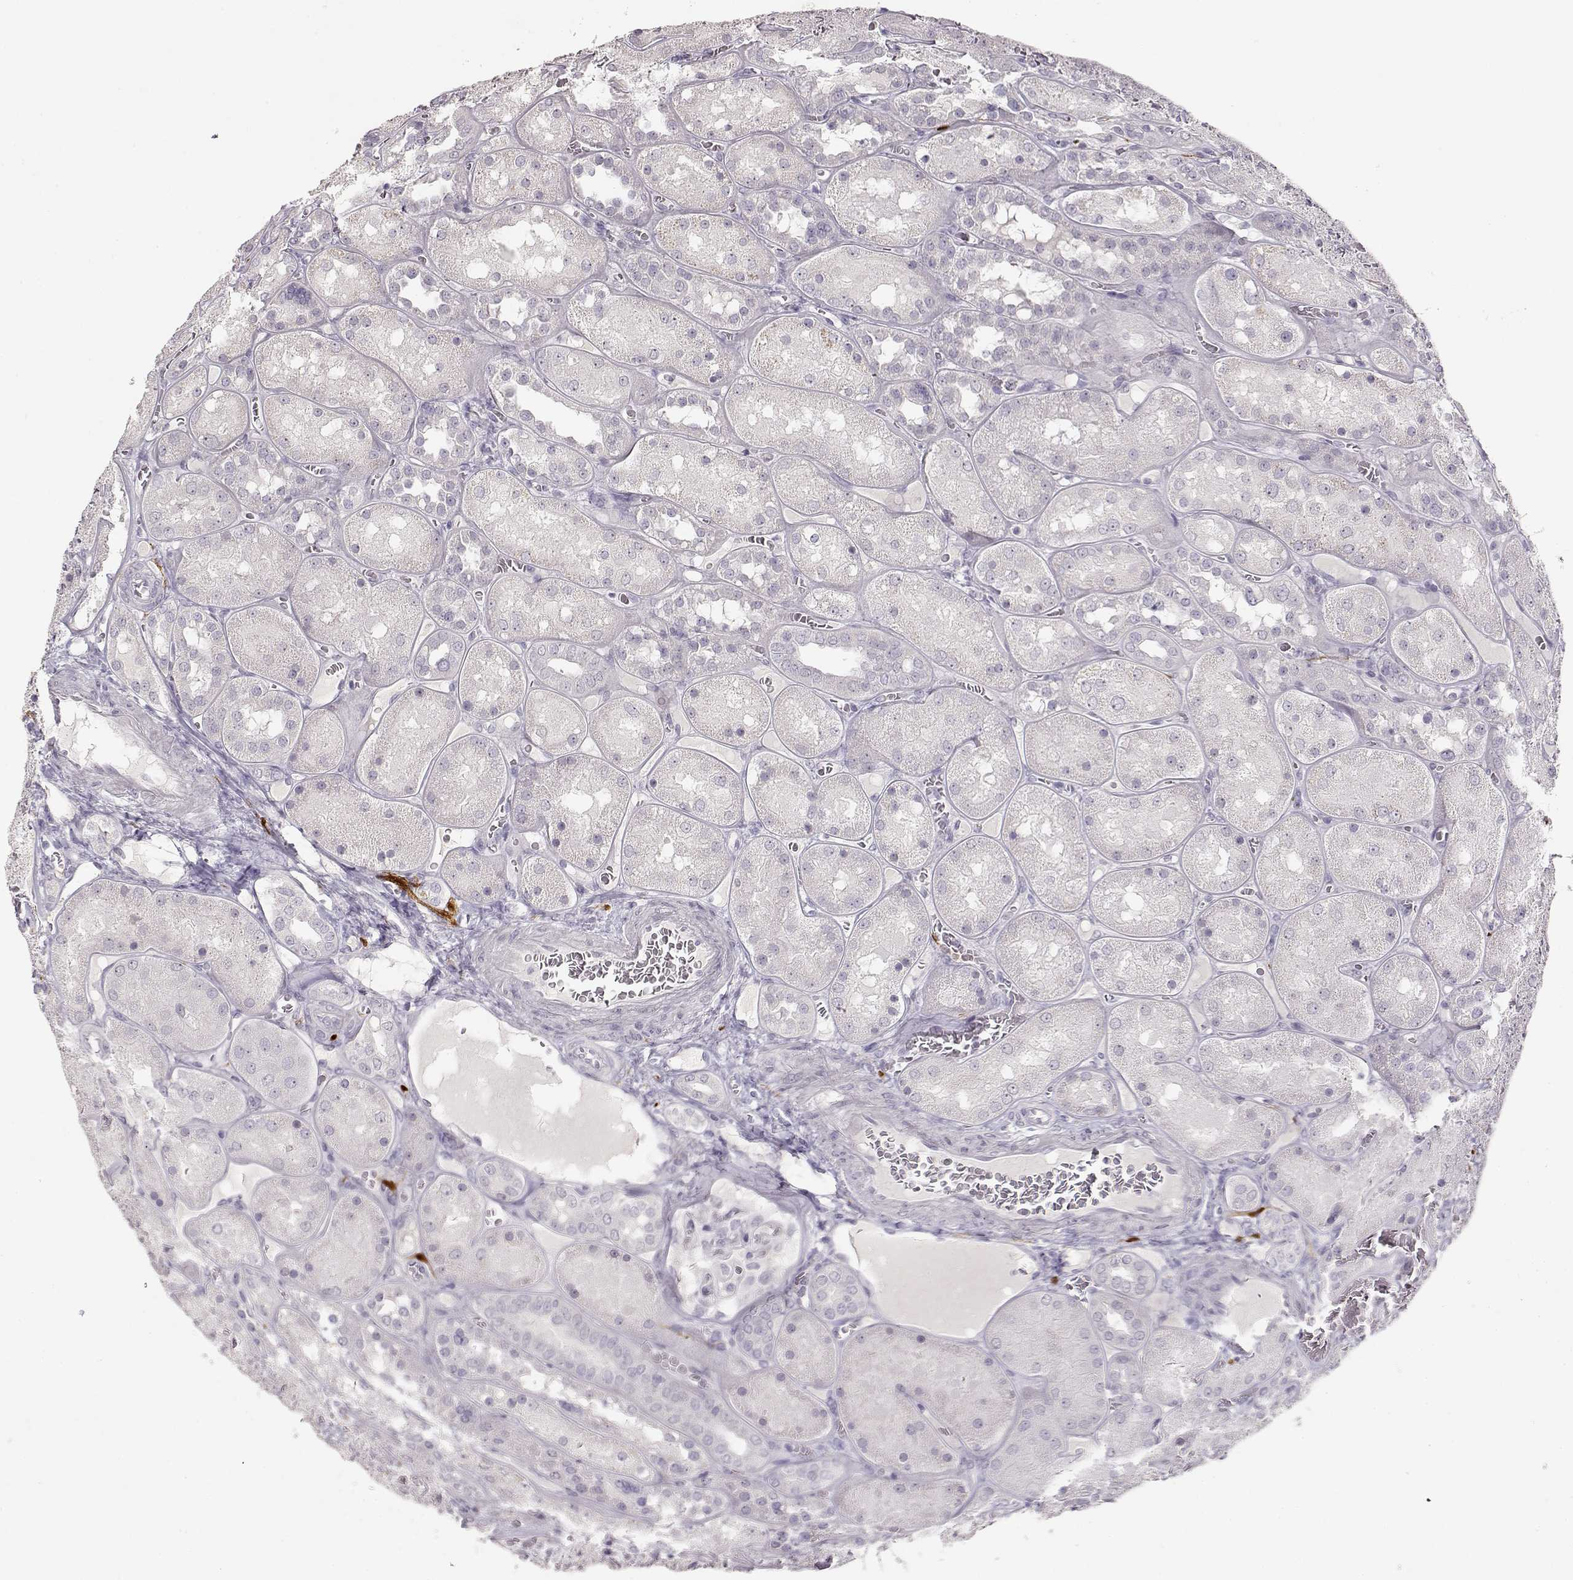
{"staining": {"intensity": "negative", "quantity": "none", "location": "none"}, "tissue": "kidney", "cell_type": "Cells in glomeruli", "image_type": "normal", "snomed": [{"axis": "morphology", "description": "Normal tissue, NOS"}, {"axis": "topography", "description": "Kidney"}], "caption": "DAB immunohistochemical staining of normal kidney displays no significant positivity in cells in glomeruli.", "gene": "S100B", "patient": {"sex": "male", "age": 73}}